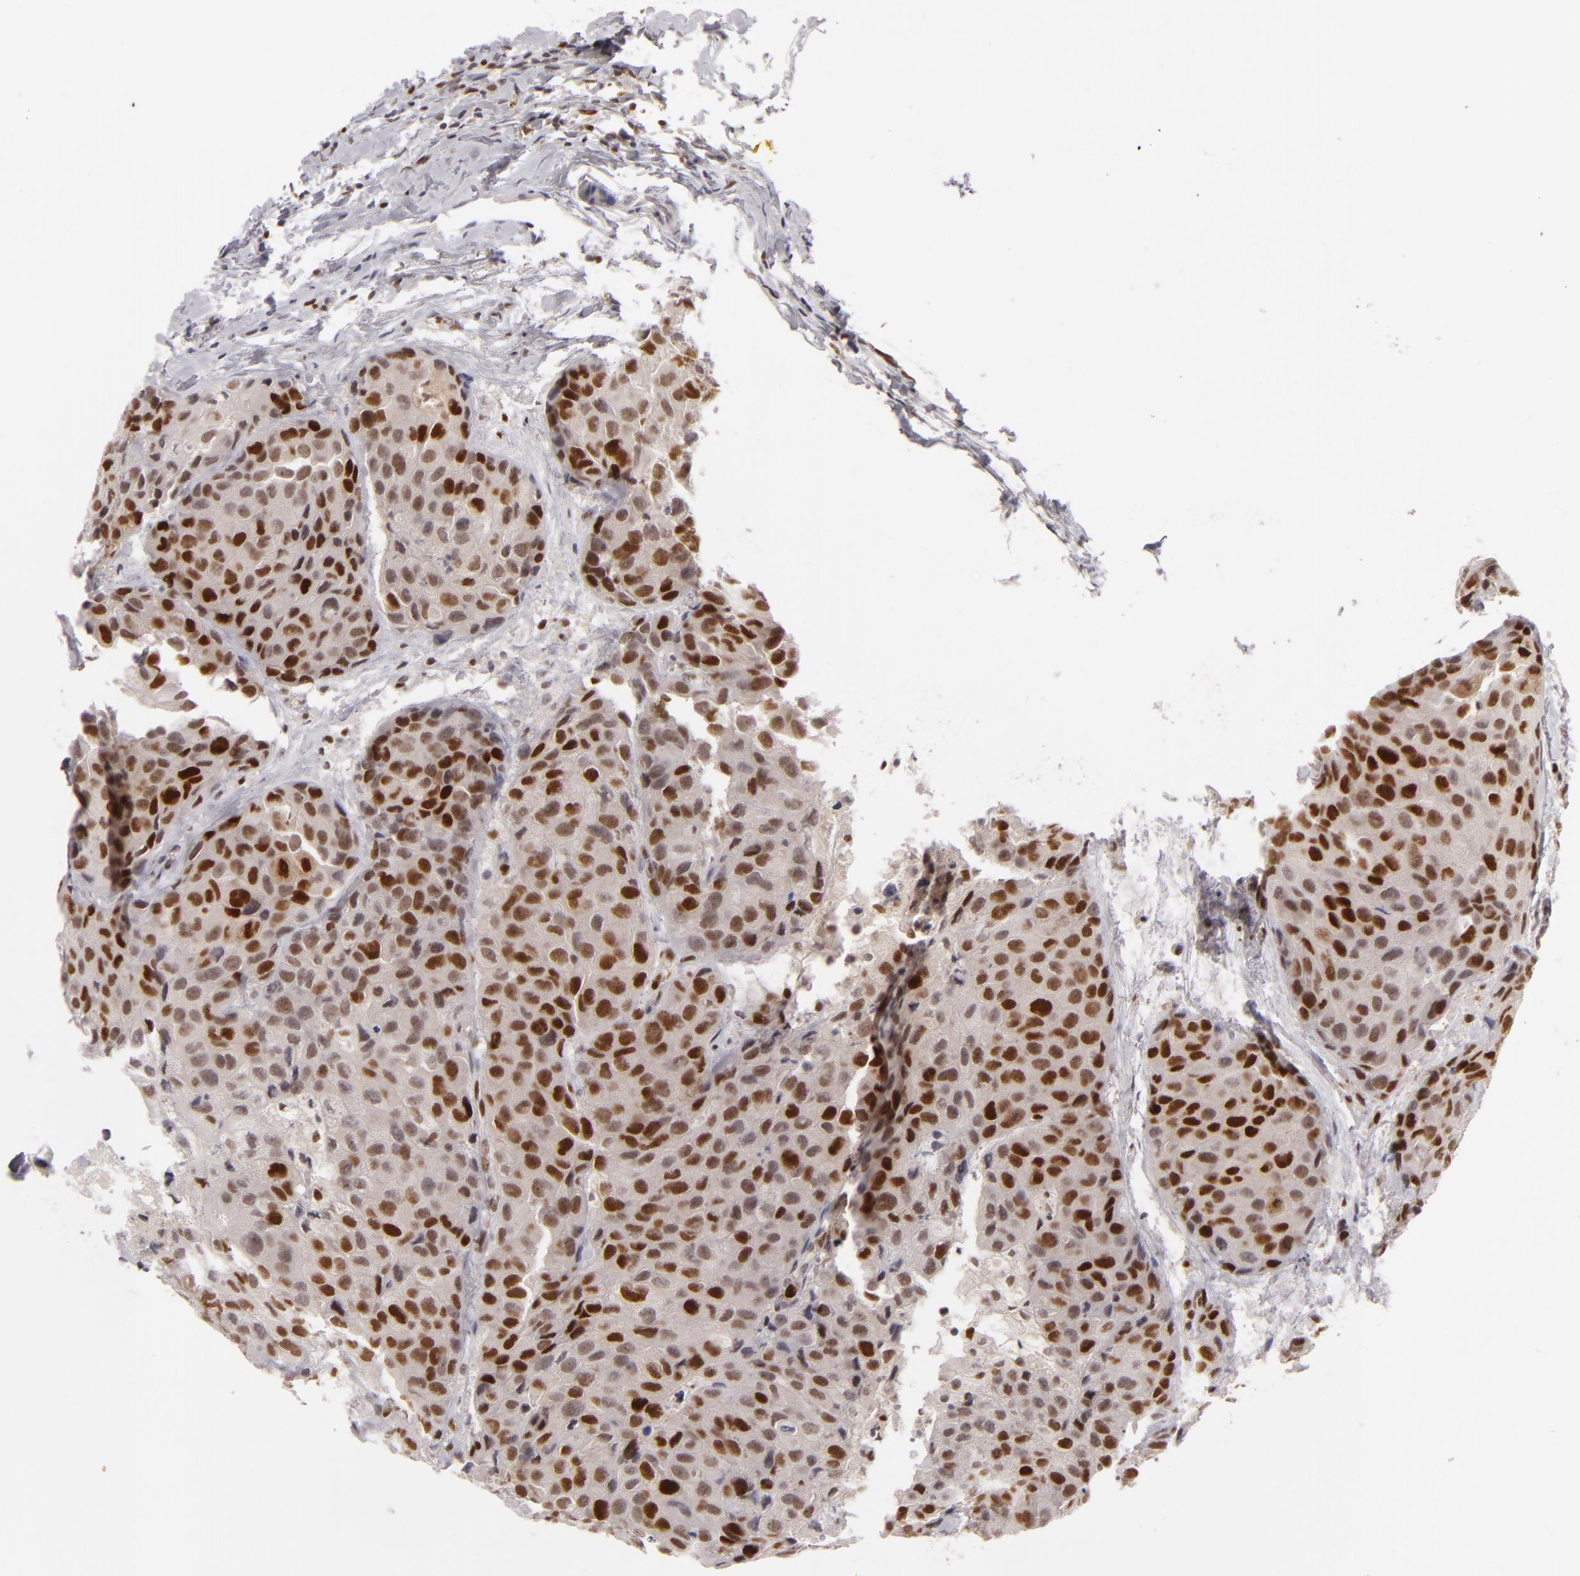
{"staining": {"intensity": "strong", "quantity": ">75%", "location": "nuclear"}, "tissue": "breast cancer", "cell_type": "Tumor cells", "image_type": "cancer", "snomed": [{"axis": "morphology", "description": "Duct carcinoma"}, {"axis": "topography", "description": "Breast"}], "caption": "This image demonstrates immunohistochemistry staining of breast infiltrating ductal carcinoma, with high strong nuclear positivity in approximately >75% of tumor cells.", "gene": "FEN1", "patient": {"sex": "female", "age": 68}}